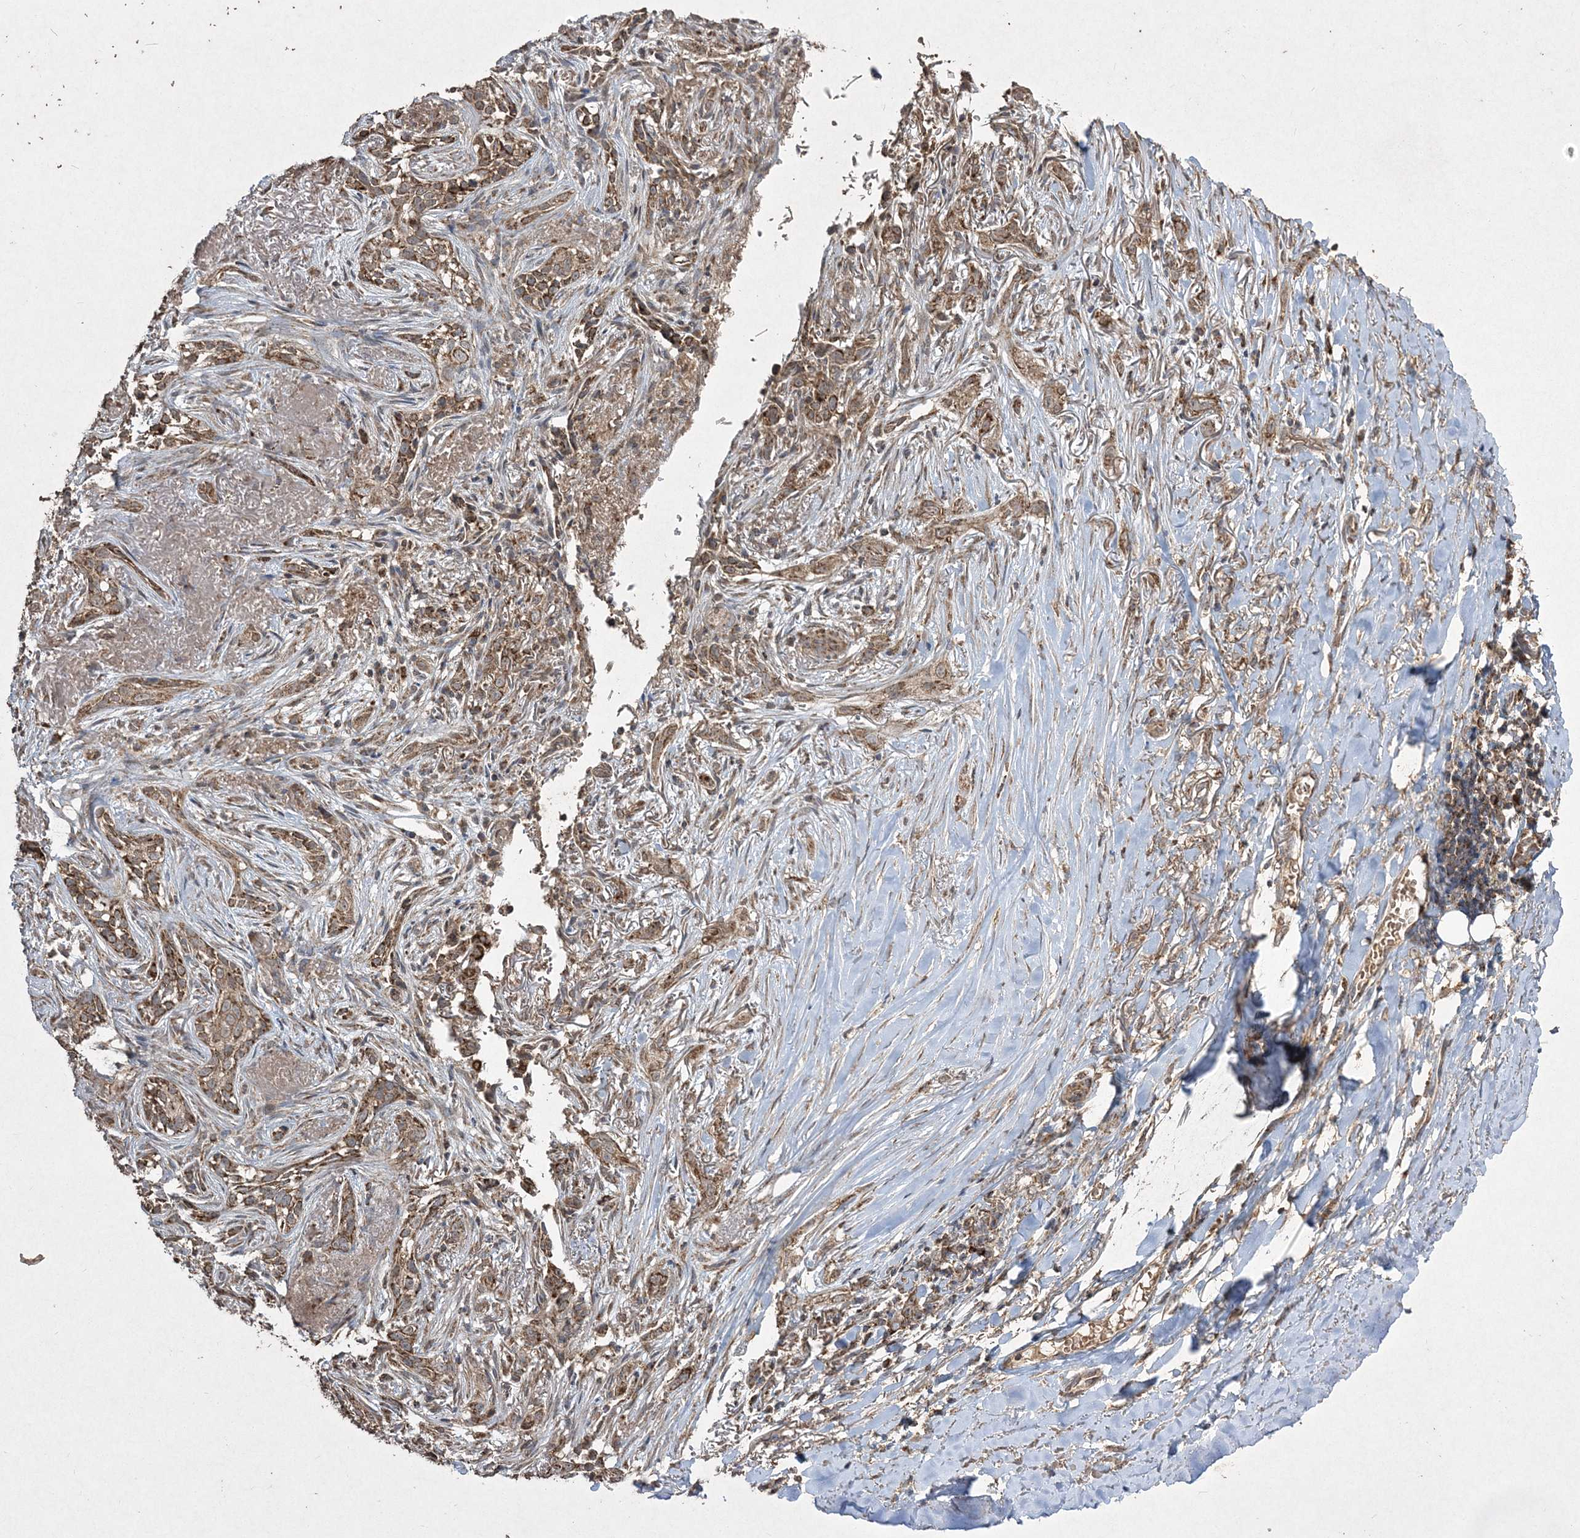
{"staining": {"intensity": "weak", "quantity": "25%-75%", "location": "cytoplasmic/membranous"}, "tissue": "adipose tissue", "cell_type": "Adipocytes", "image_type": "normal", "snomed": [{"axis": "morphology", "description": "Normal tissue, NOS"}, {"axis": "morphology", "description": "Basal cell carcinoma"}, {"axis": "topography", "description": "Skin"}], "caption": "This micrograph demonstrates immunohistochemistry (IHC) staining of unremarkable human adipose tissue, with low weak cytoplasmic/membranous positivity in about 25%-75% of adipocytes.", "gene": "GRSF1", "patient": {"sex": "female", "age": 89}}